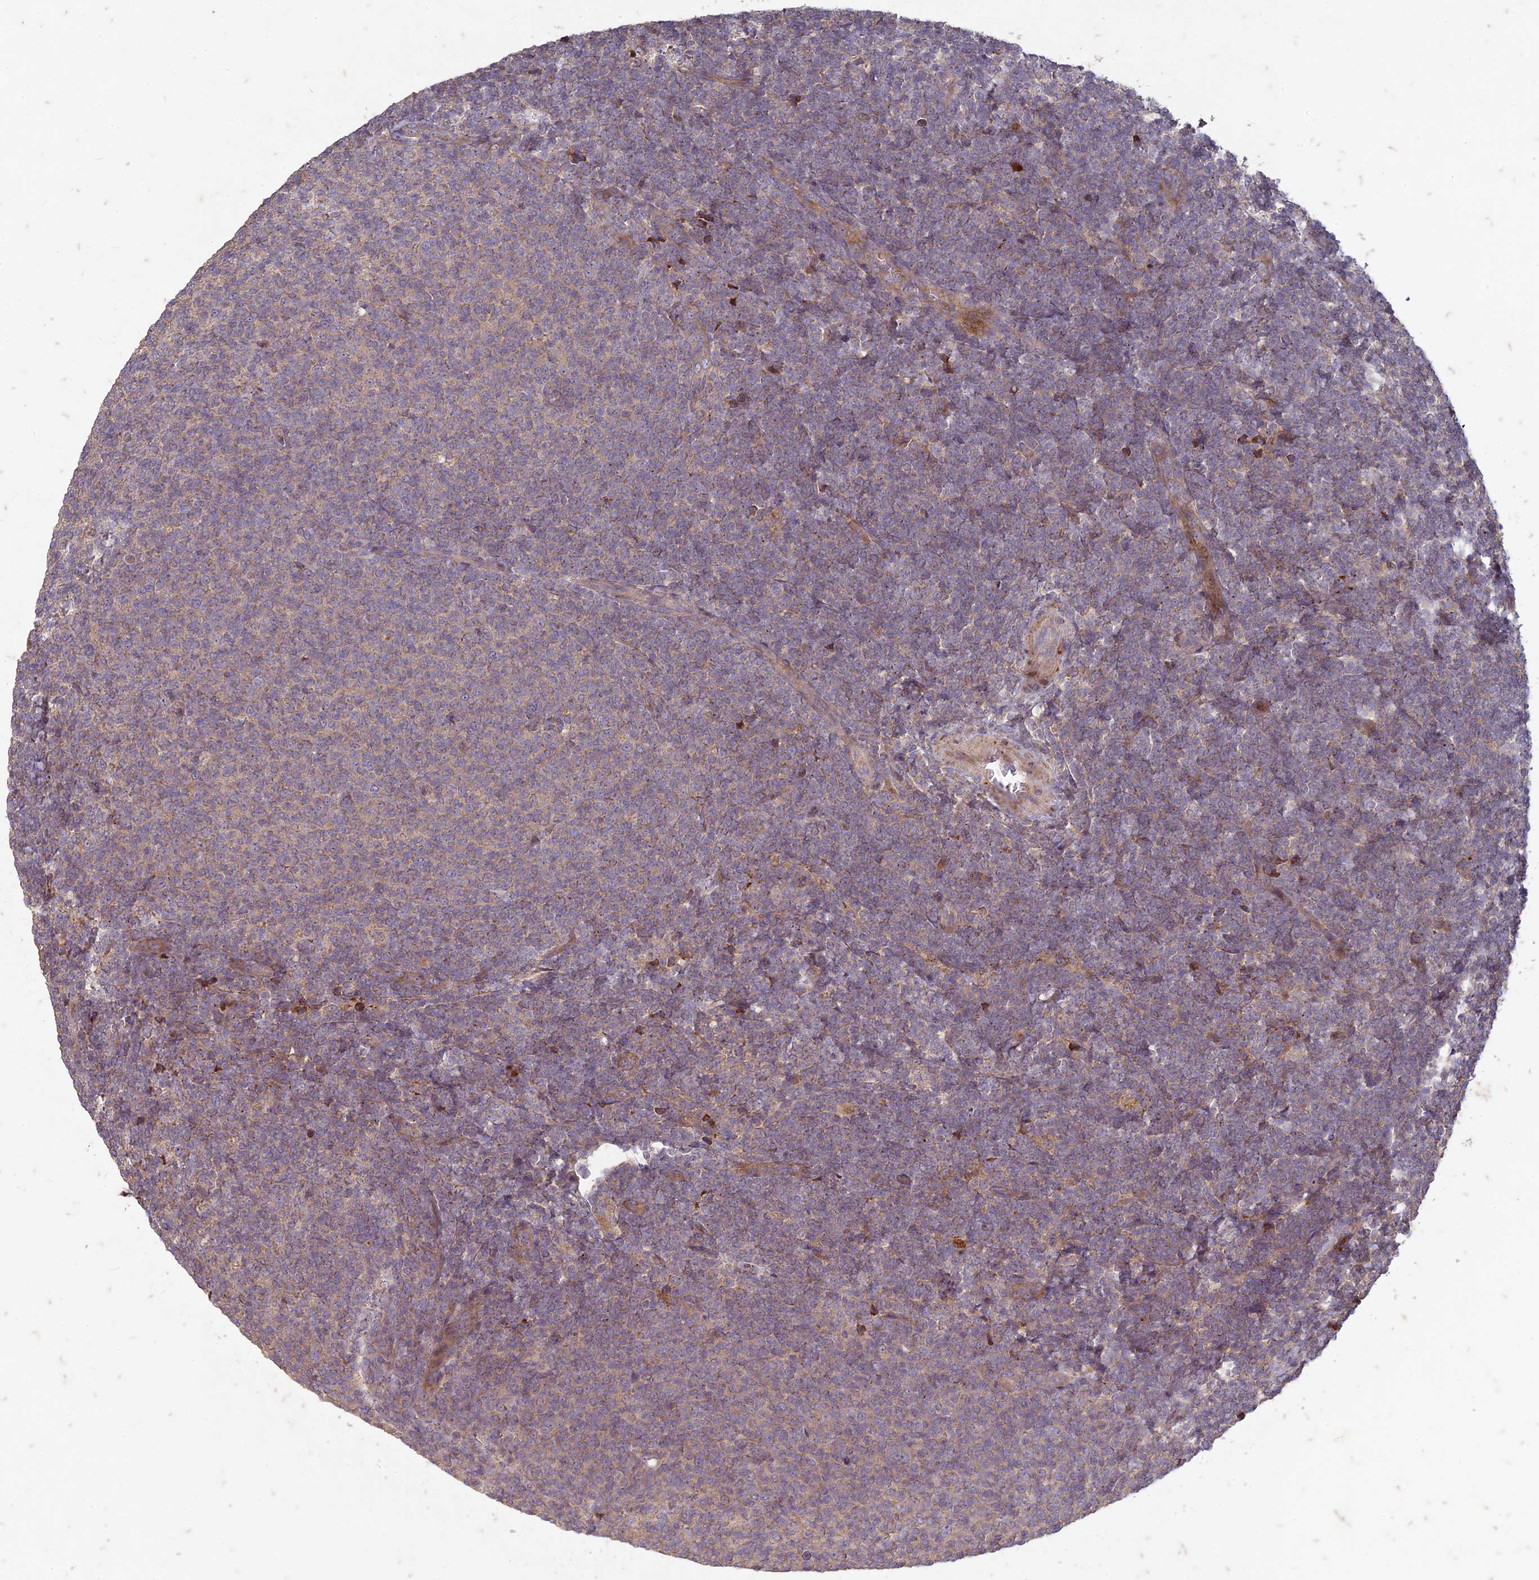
{"staining": {"intensity": "weak", "quantity": "<25%", "location": "cytoplasmic/membranous"}, "tissue": "lymphoma", "cell_type": "Tumor cells", "image_type": "cancer", "snomed": [{"axis": "morphology", "description": "Malignant lymphoma, non-Hodgkin's type, Low grade"}, {"axis": "topography", "description": "Lymph node"}], "caption": "Immunohistochemical staining of lymphoma displays no significant expression in tumor cells.", "gene": "TCF25", "patient": {"sex": "male", "age": 66}}